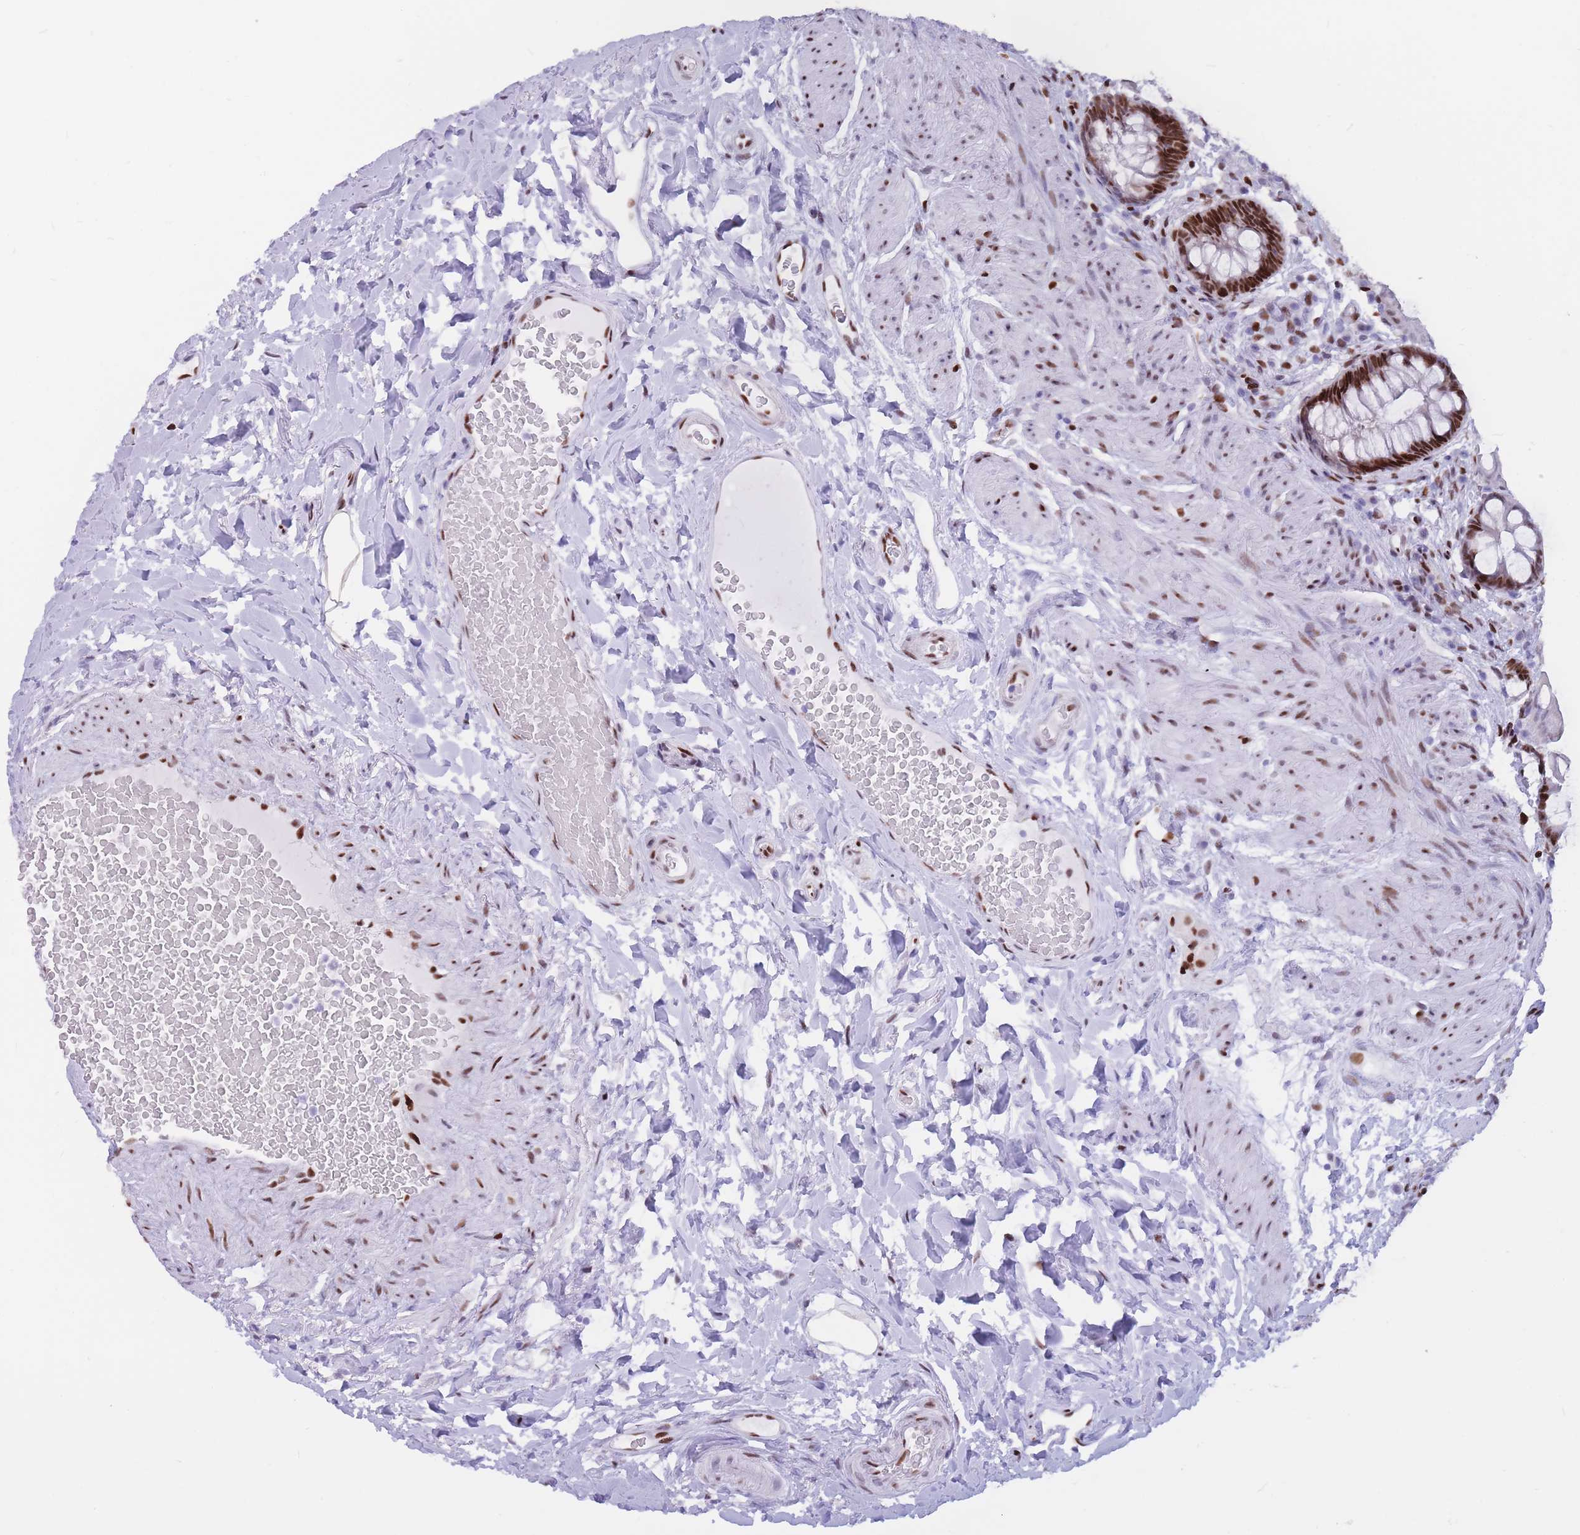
{"staining": {"intensity": "strong", "quantity": "25%-75%", "location": "nuclear"}, "tissue": "rectum", "cell_type": "Glandular cells", "image_type": "normal", "snomed": [{"axis": "morphology", "description": "Normal tissue, NOS"}, {"axis": "topography", "description": "Rectum"}, {"axis": "topography", "description": "Peripheral nerve tissue"}], "caption": "Immunohistochemical staining of benign human rectum shows strong nuclear protein expression in about 25%-75% of glandular cells. The staining was performed using DAB, with brown indicating positive protein expression. Nuclei are stained blue with hematoxylin.", "gene": "NASP", "patient": {"sex": "female", "age": 69}}